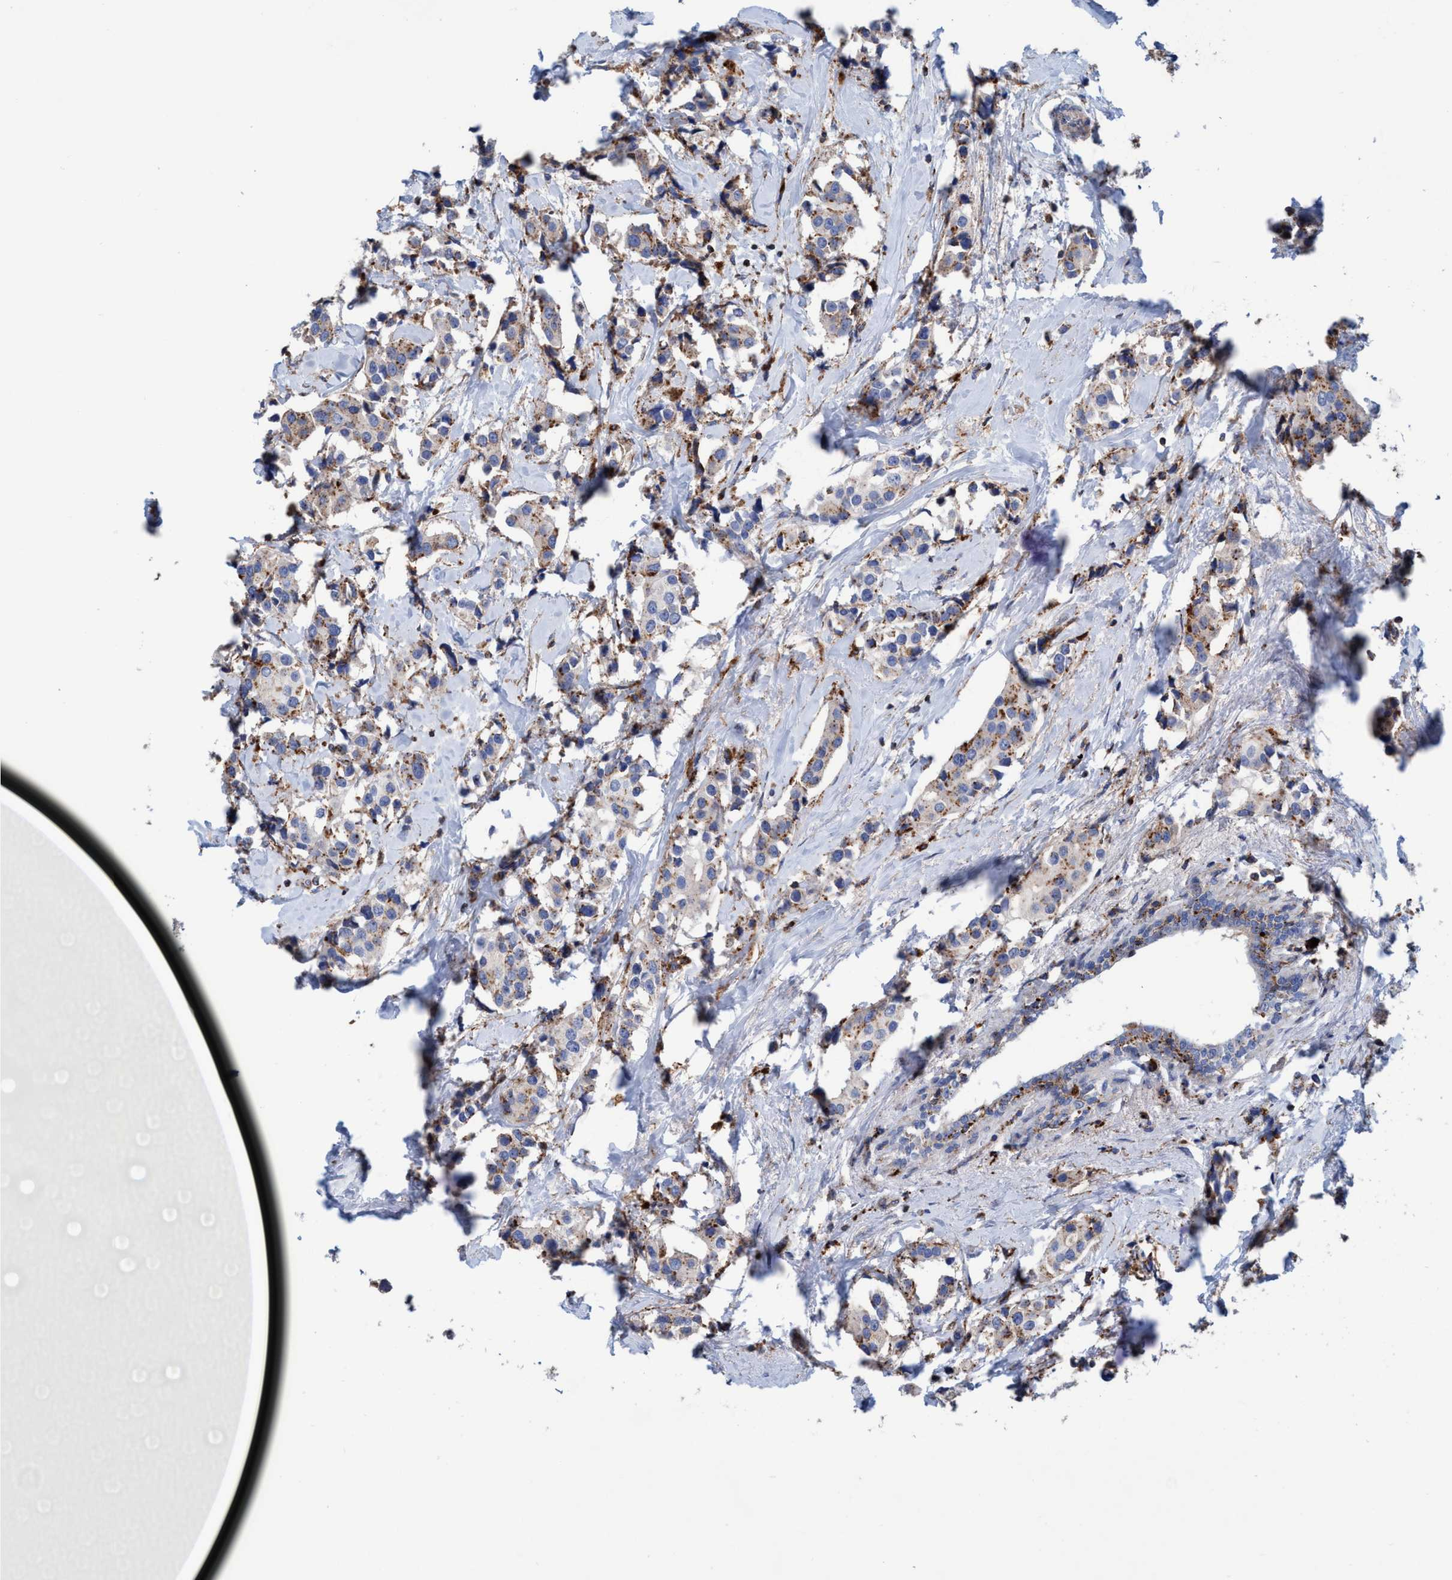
{"staining": {"intensity": "moderate", "quantity": ">75%", "location": "cytoplasmic/membranous"}, "tissue": "breast cancer", "cell_type": "Tumor cells", "image_type": "cancer", "snomed": [{"axis": "morphology", "description": "Normal tissue, NOS"}, {"axis": "morphology", "description": "Duct carcinoma"}, {"axis": "topography", "description": "Breast"}], "caption": "IHC of human breast invasive ductal carcinoma reveals medium levels of moderate cytoplasmic/membranous positivity in about >75% of tumor cells. (Brightfield microscopy of DAB IHC at high magnification).", "gene": "TRIM65", "patient": {"sex": "female", "age": 39}}